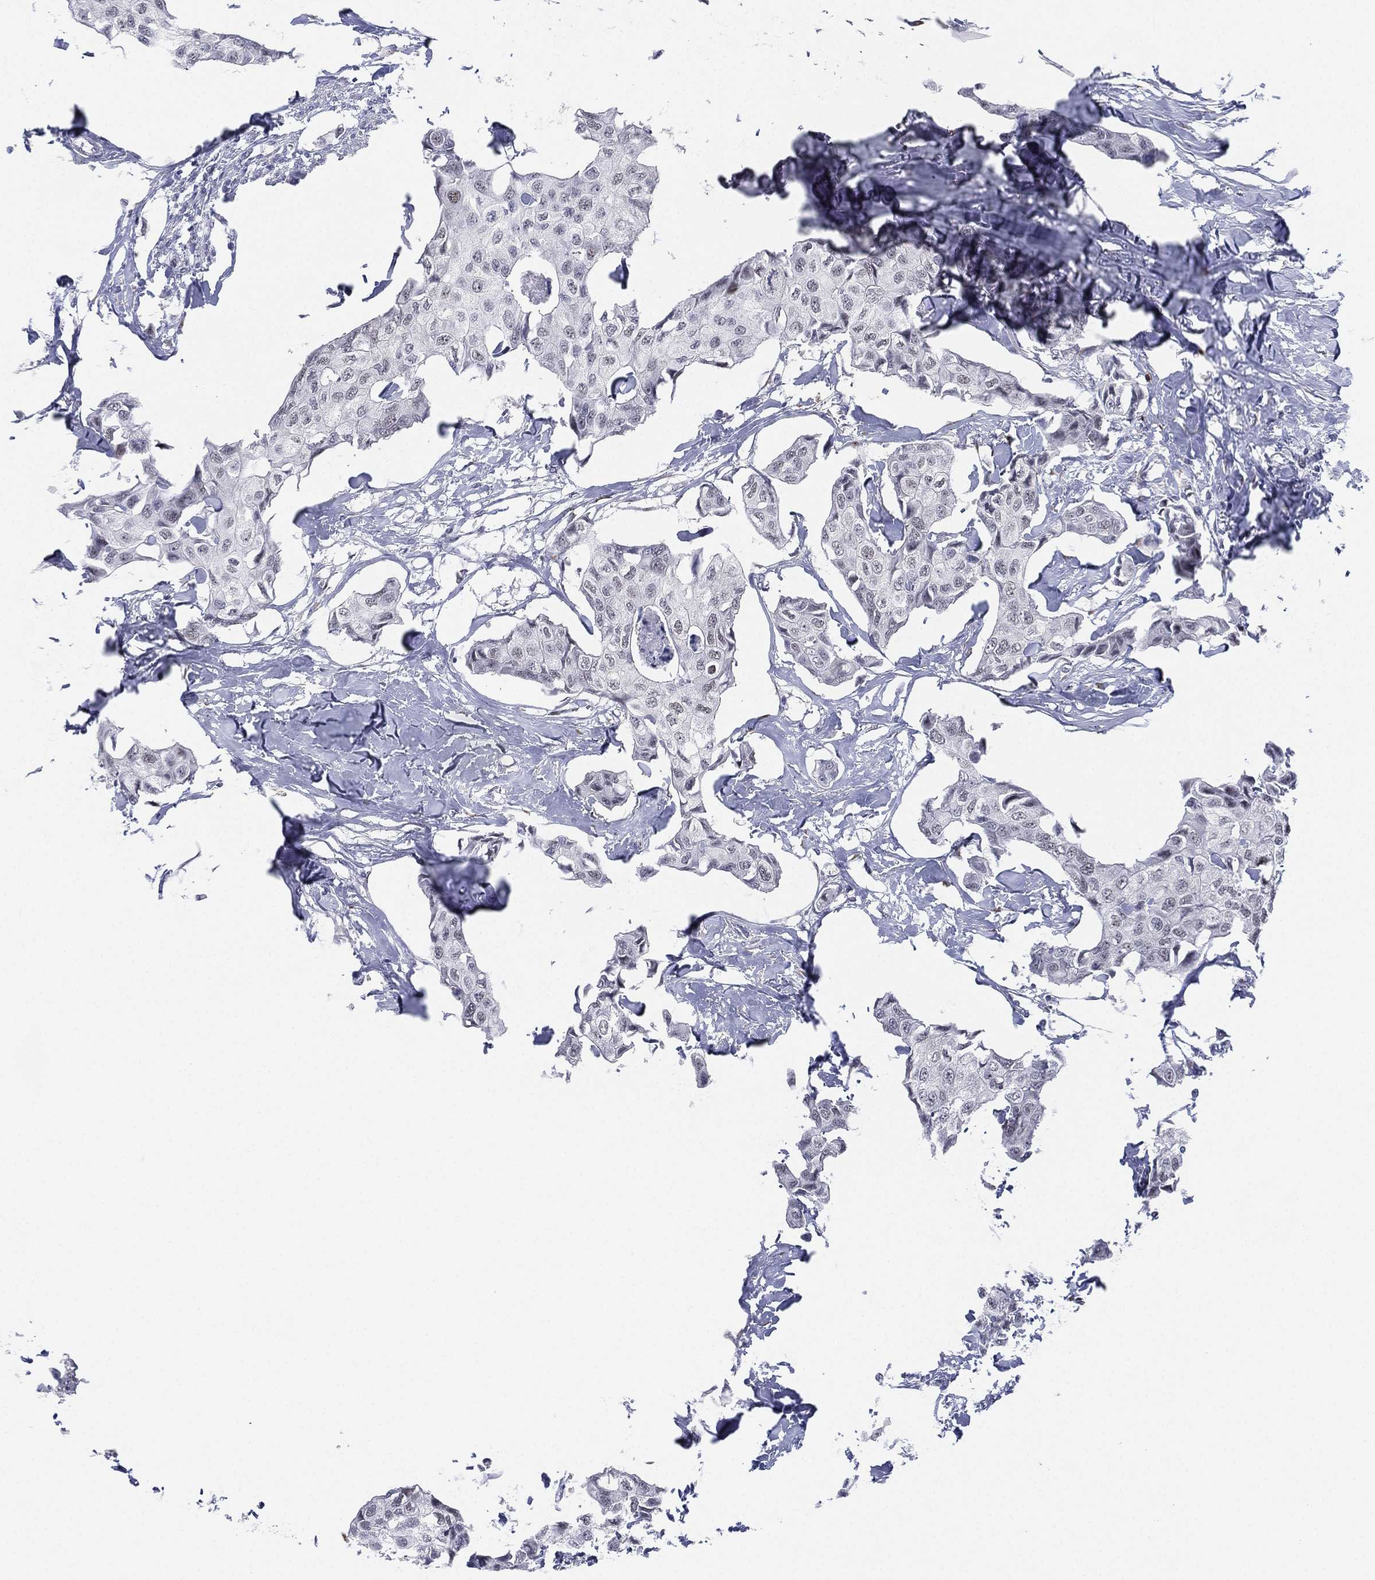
{"staining": {"intensity": "negative", "quantity": "none", "location": "none"}, "tissue": "breast cancer", "cell_type": "Tumor cells", "image_type": "cancer", "snomed": [{"axis": "morphology", "description": "Duct carcinoma"}, {"axis": "topography", "description": "Breast"}], "caption": "Immunohistochemical staining of infiltrating ductal carcinoma (breast) exhibits no significant staining in tumor cells.", "gene": "CD177", "patient": {"sex": "female", "age": 80}}